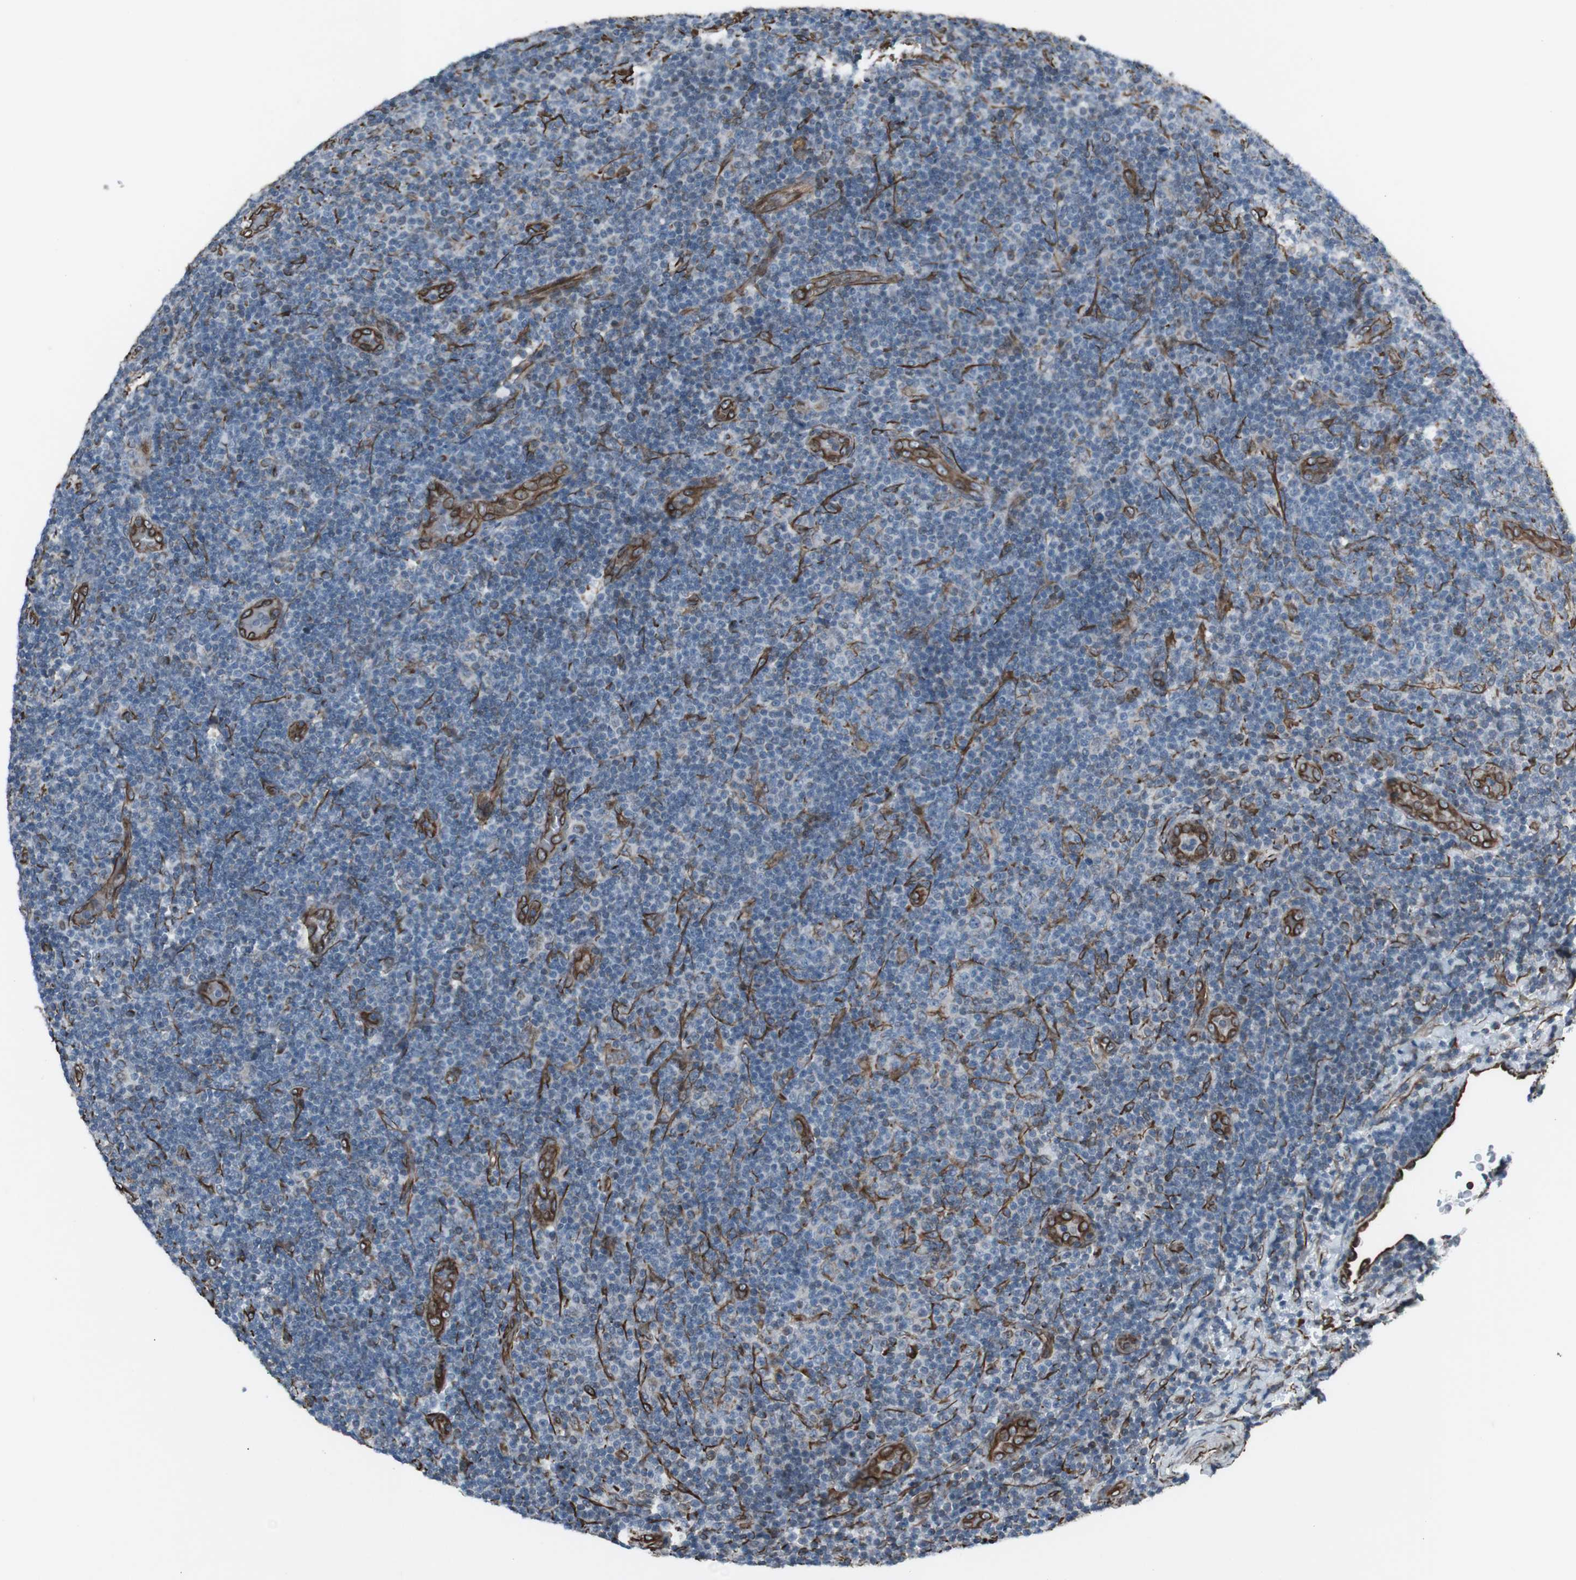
{"staining": {"intensity": "negative", "quantity": "none", "location": "none"}, "tissue": "lymphoma", "cell_type": "Tumor cells", "image_type": "cancer", "snomed": [{"axis": "morphology", "description": "Malignant lymphoma, non-Hodgkin's type, Low grade"}, {"axis": "topography", "description": "Lymph node"}], "caption": "Immunohistochemistry (IHC) image of human lymphoma stained for a protein (brown), which exhibits no positivity in tumor cells.", "gene": "TMEM141", "patient": {"sex": "male", "age": 83}}